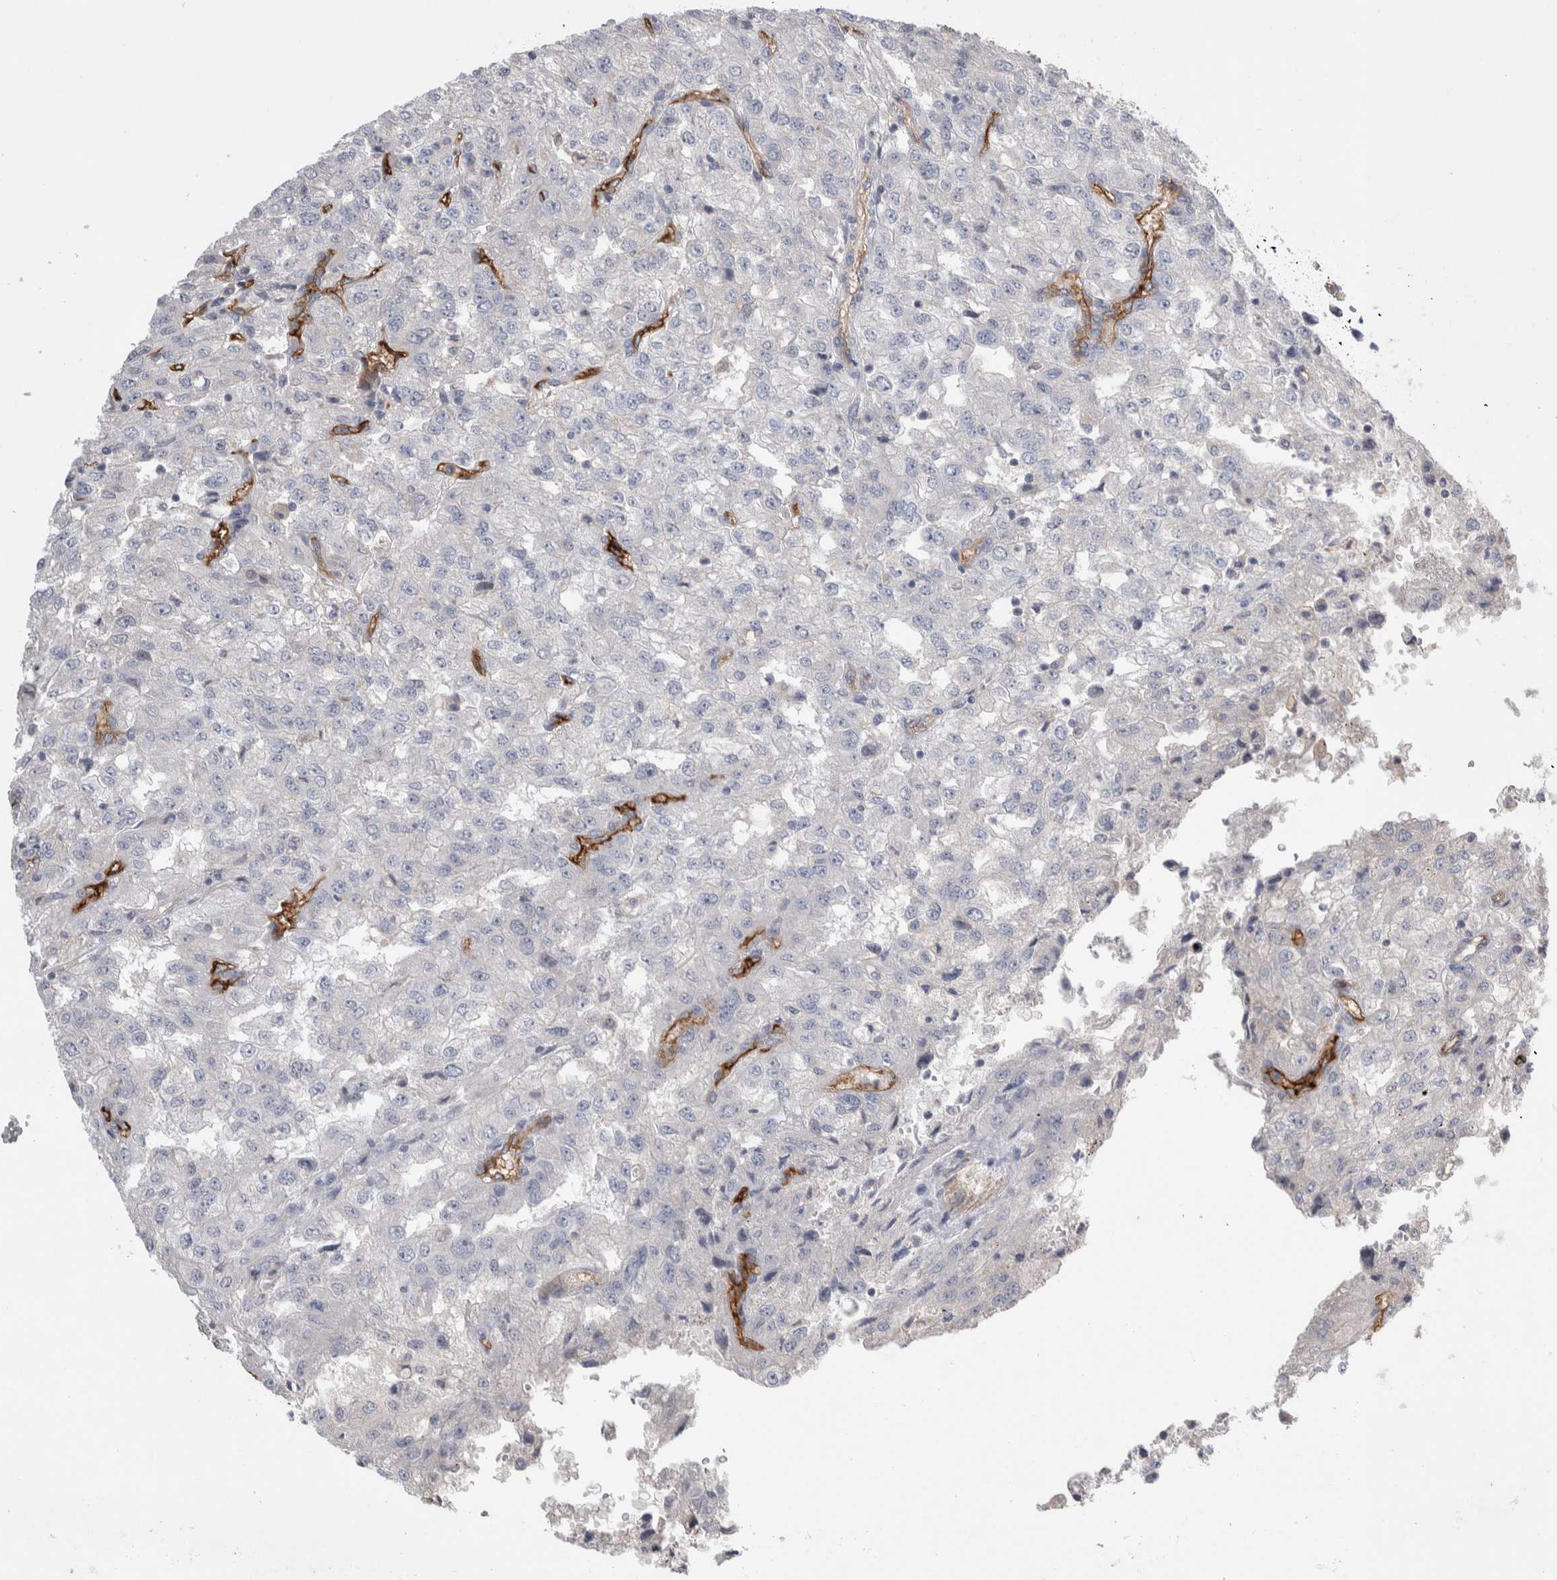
{"staining": {"intensity": "negative", "quantity": "none", "location": "none"}, "tissue": "renal cancer", "cell_type": "Tumor cells", "image_type": "cancer", "snomed": [{"axis": "morphology", "description": "Adenocarcinoma, NOS"}, {"axis": "topography", "description": "Kidney"}], "caption": "Immunohistochemical staining of human renal cancer (adenocarcinoma) displays no significant positivity in tumor cells.", "gene": "CEP131", "patient": {"sex": "female", "age": 54}}